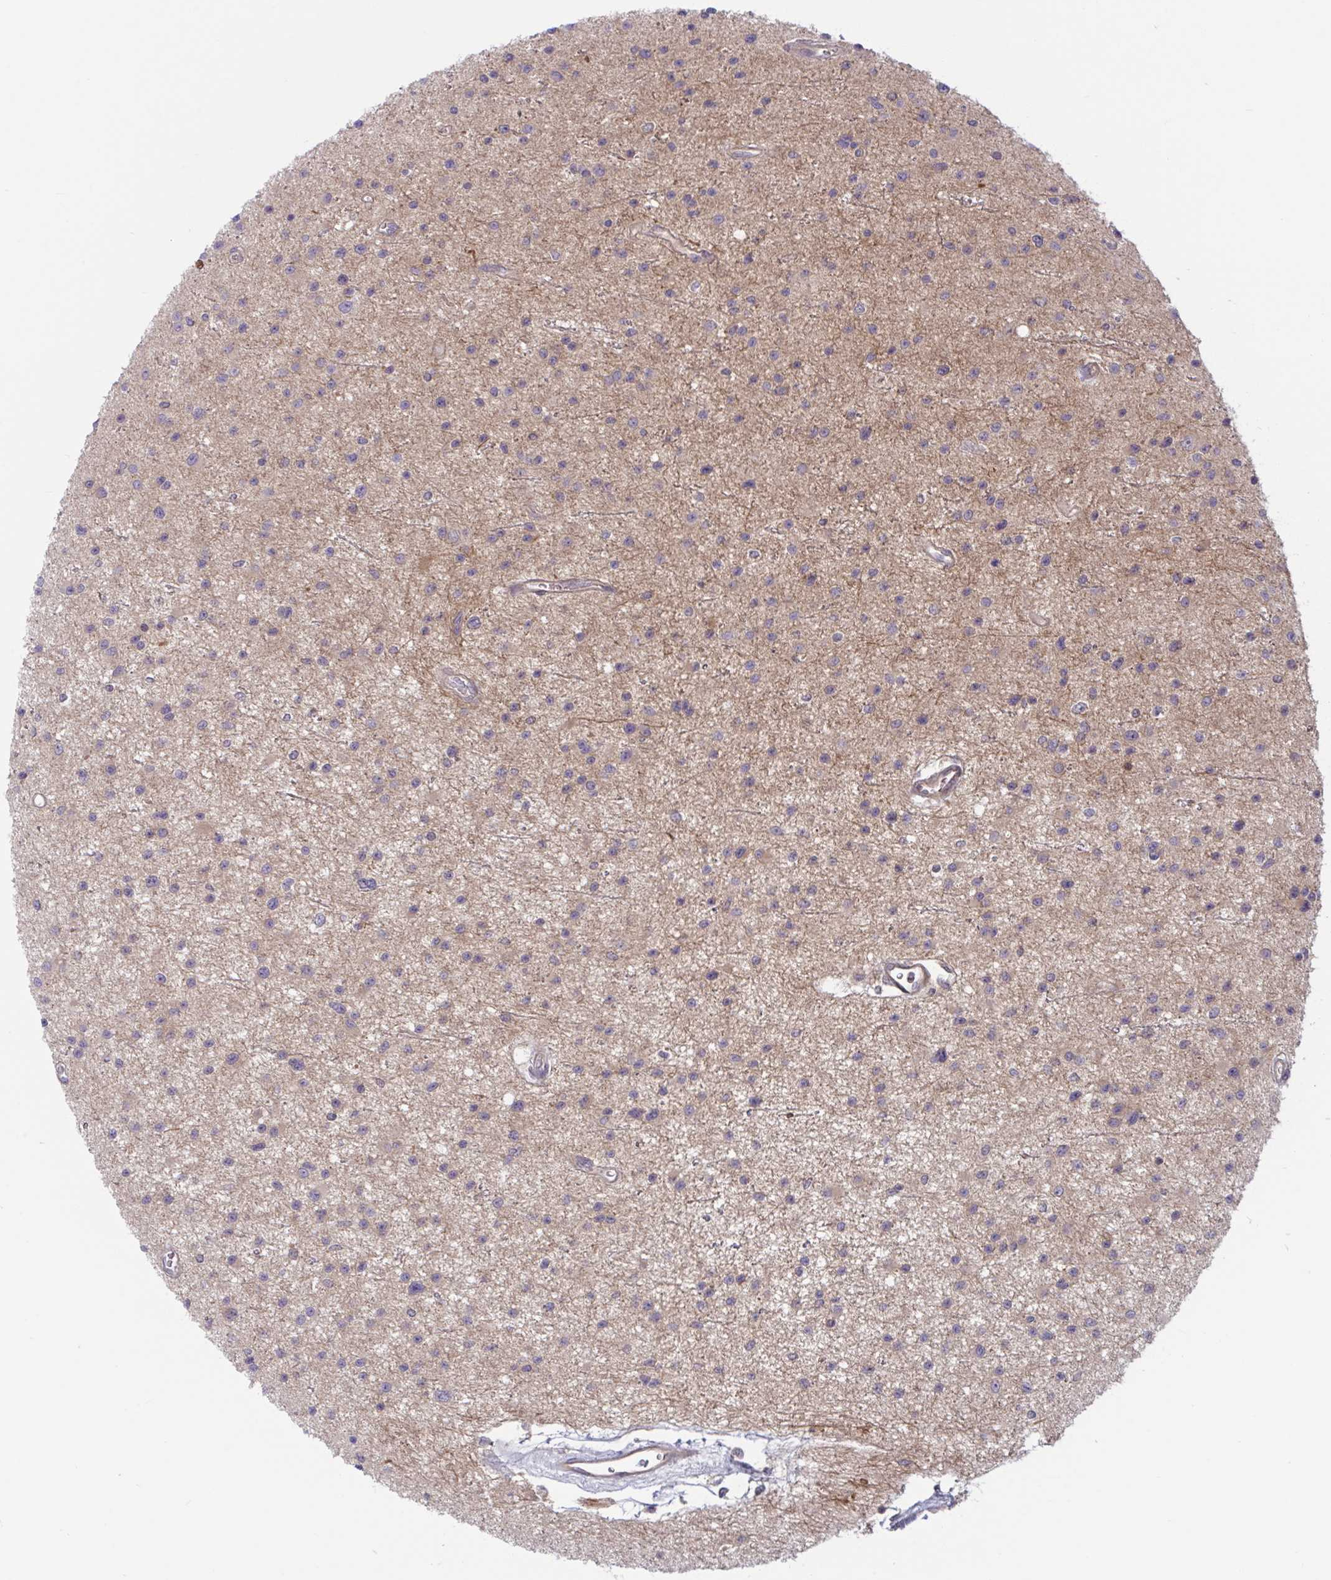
{"staining": {"intensity": "moderate", "quantity": "<25%", "location": "cytoplasmic/membranous"}, "tissue": "glioma", "cell_type": "Tumor cells", "image_type": "cancer", "snomed": [{"axis": "morphology", "description": "Glioma, malignant, Low grade"}, {"axis": "topography", "description": "Brain"}], "caption": "Glioma stained with a protein marker exhibits moderate staining in tumor cells.", "gene": "LMNTD2", "patient": {"sex": "male", "age": 43}}